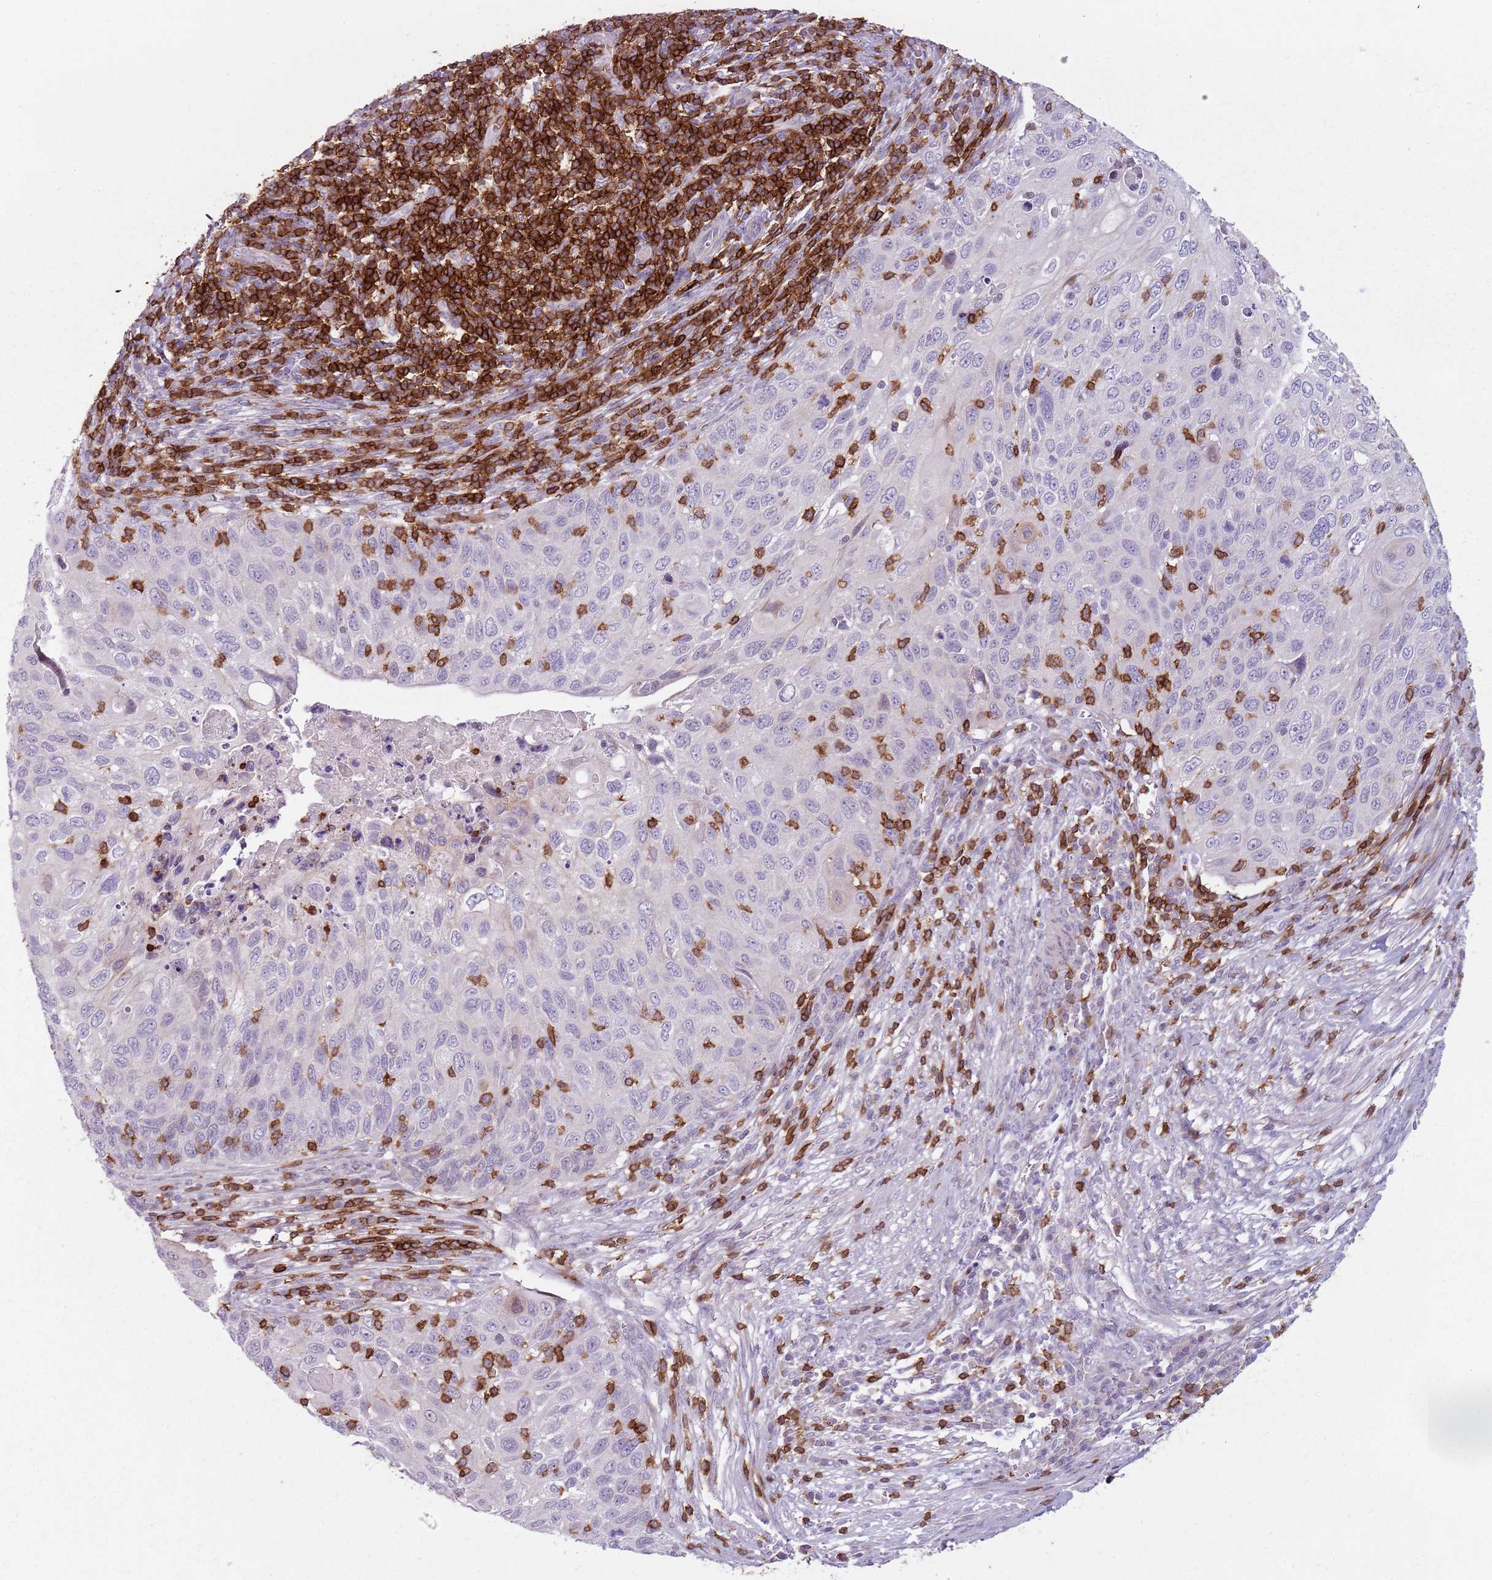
{"staining": {"intensity": "negative", "quantity": "none", "location": "none"}, "tissue": "cervical cancer", "cell_type": "Tumor cells", "image_type": "cancer", "snomed": [{"axis": "morphology", "description": "Squamous cell carcinoma, NOS"}, {"axis": "topography", "description": "Cervix"}], "caption": "IHC image of cervical cancer stained for a protein (brown), which displays no positivity in tumor cells.", "gene": "ZNF583", "patient": {"sex": "female", "age": 70}}